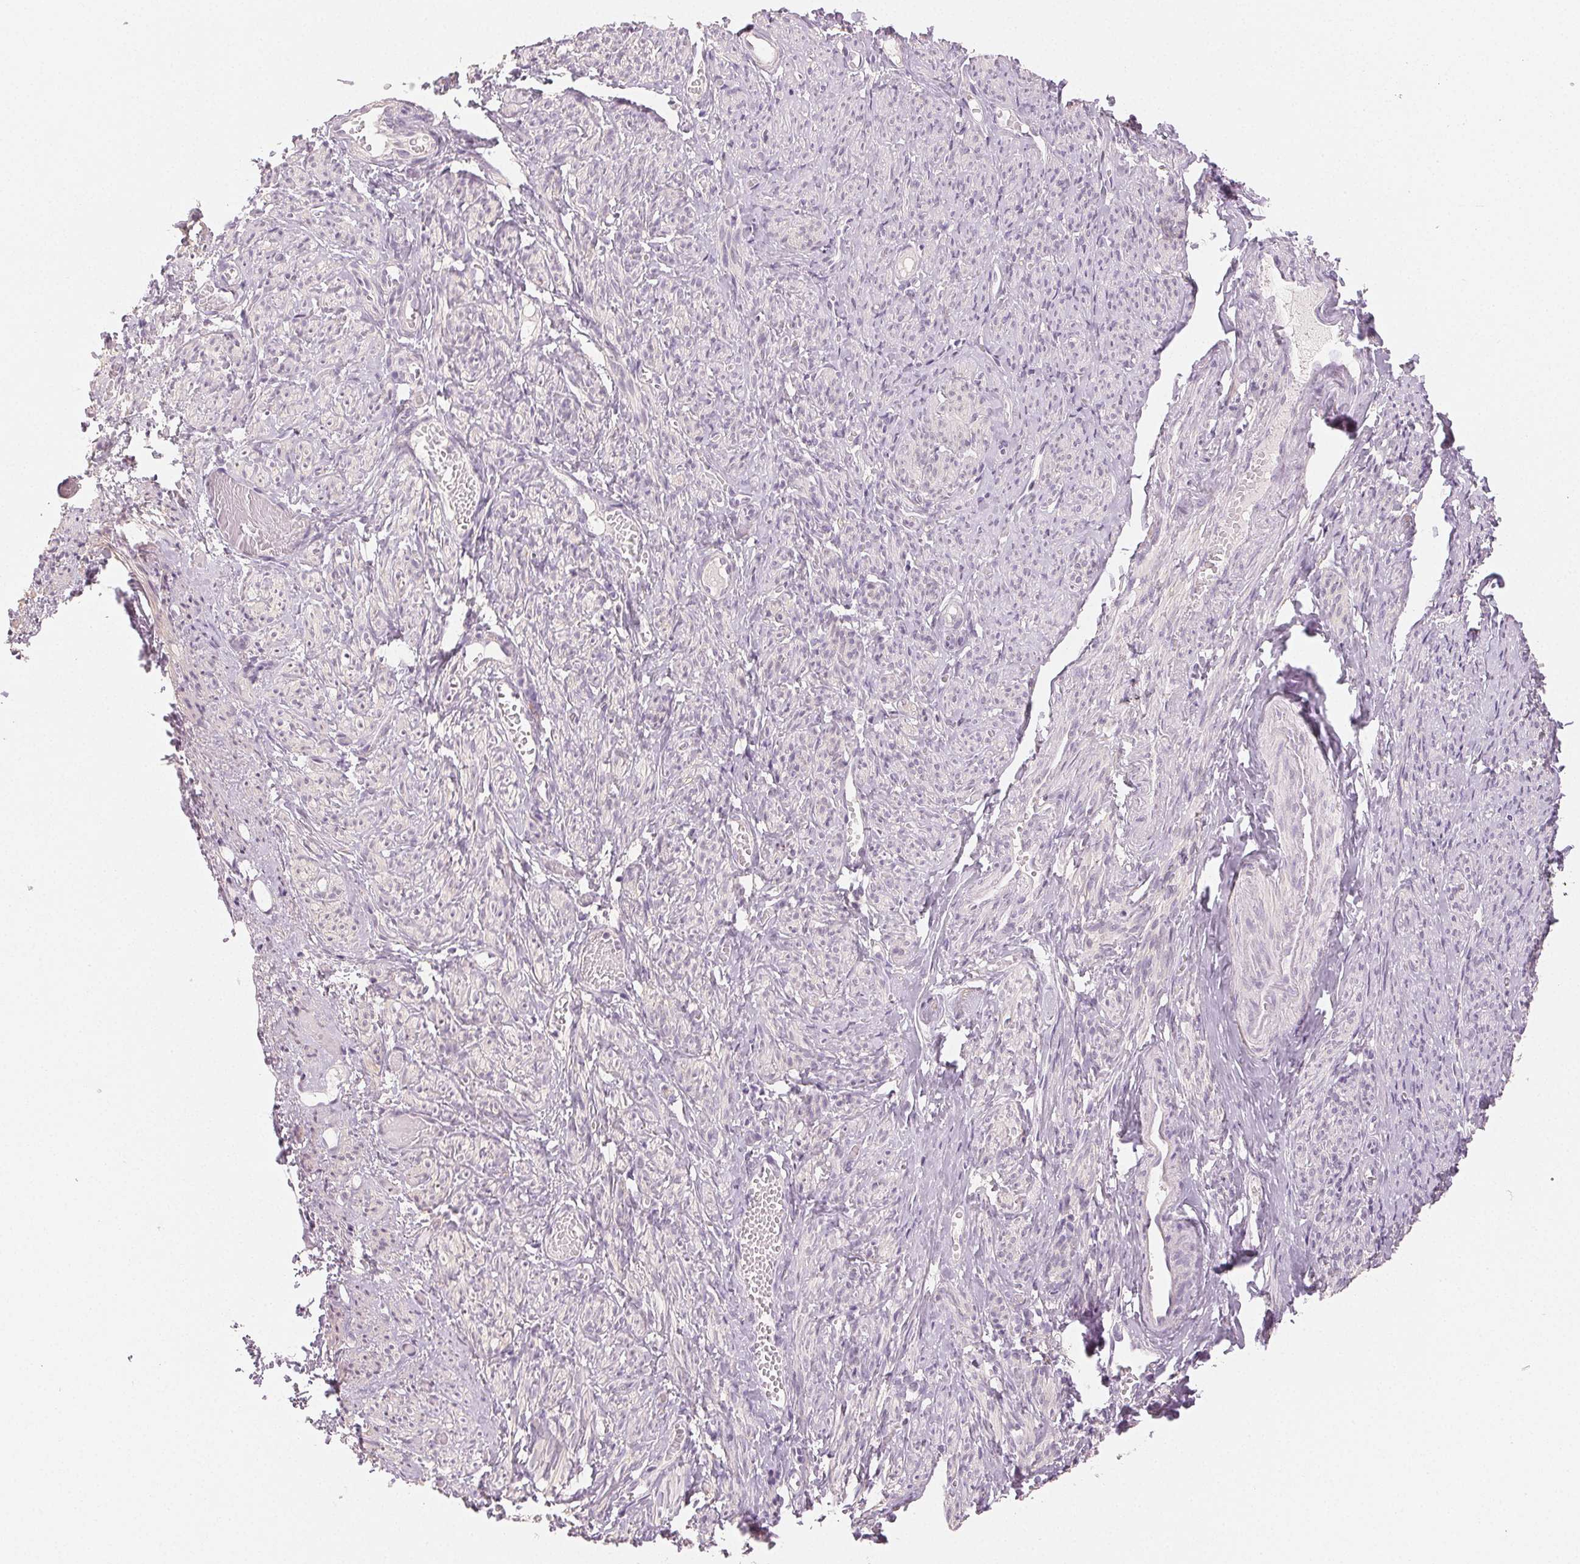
{"staining": {"intensity": "negative", "quantity": "none", "location": "none"}, "tissue": "smooth muscle", "cell_type": "Smooth muscle cells", "image_type": "normal", "snomed": [{"axis": "morphology", "description": "Normal tissue, NOS"}, {"axis": "topography", "description": "Smooth muscle"}], "caption": "There is no significant positivity in smooth muscle cells of smooth muscle. (DAB (3,3'-diaminobenzidine) immunohistochemistry (IHC) visualized using brightfield microscopy, high magnification).", "gene": "MAP1LC3A", "patient": {"sex": "female", "age": 65}}